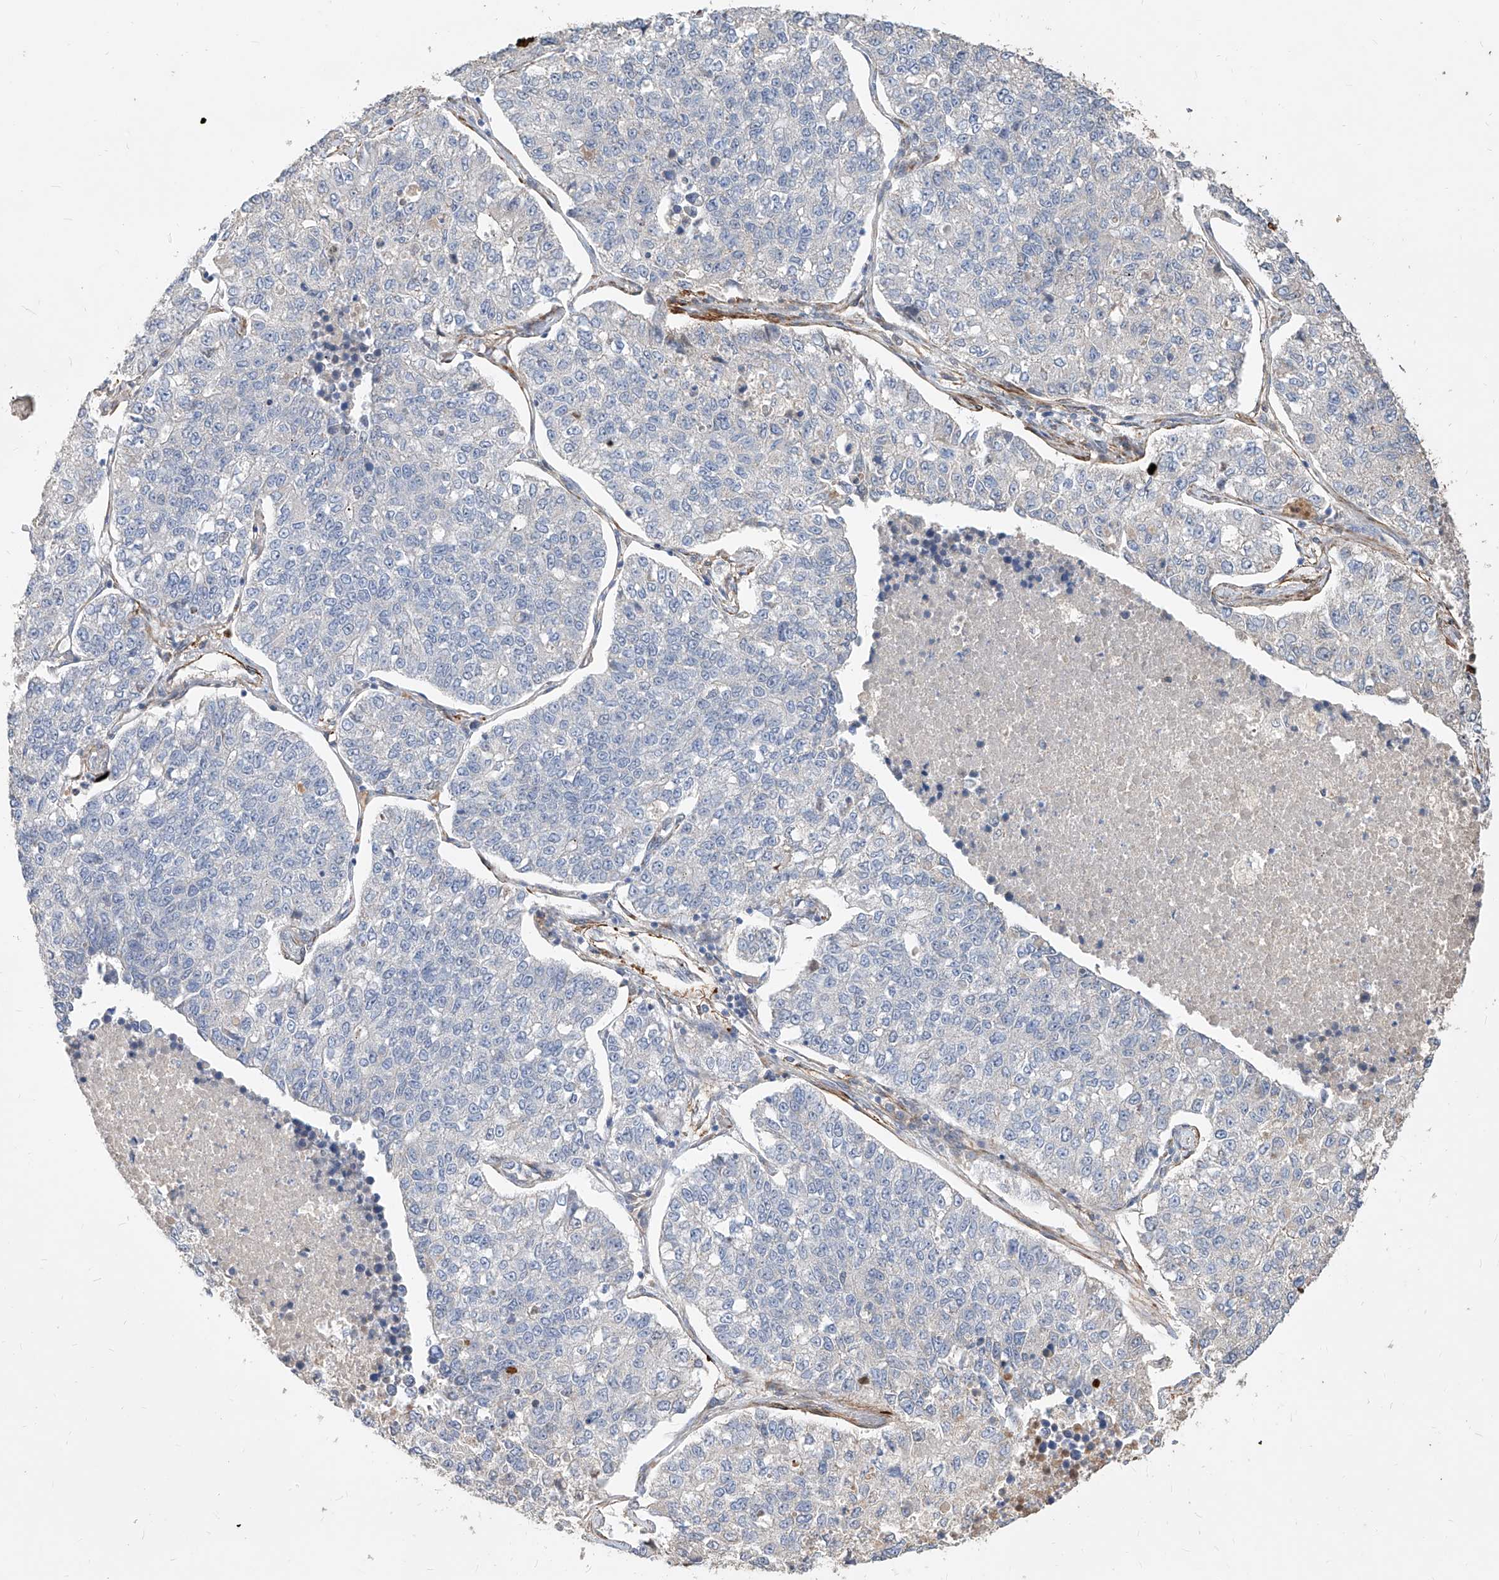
{"staining": {"intensity": "negative", "quantity": "none", "location": "none"}, "tissue": "lung cancer", "cell_type": "Tumor cells", "image_type": "cancer", "snomed": [{"axis": "morphology", "description": "Adenocarcinoma, NOS"}, {"axis": "topography", "description": "Lung"}], "caption": "IHC micrograph of human adenocarcinoma (lung) stained for a protein (brown), which exhibits no staining in tumor cells.", "gene": "FAM83B", "patient": {"sex": "male", "age": 49}}